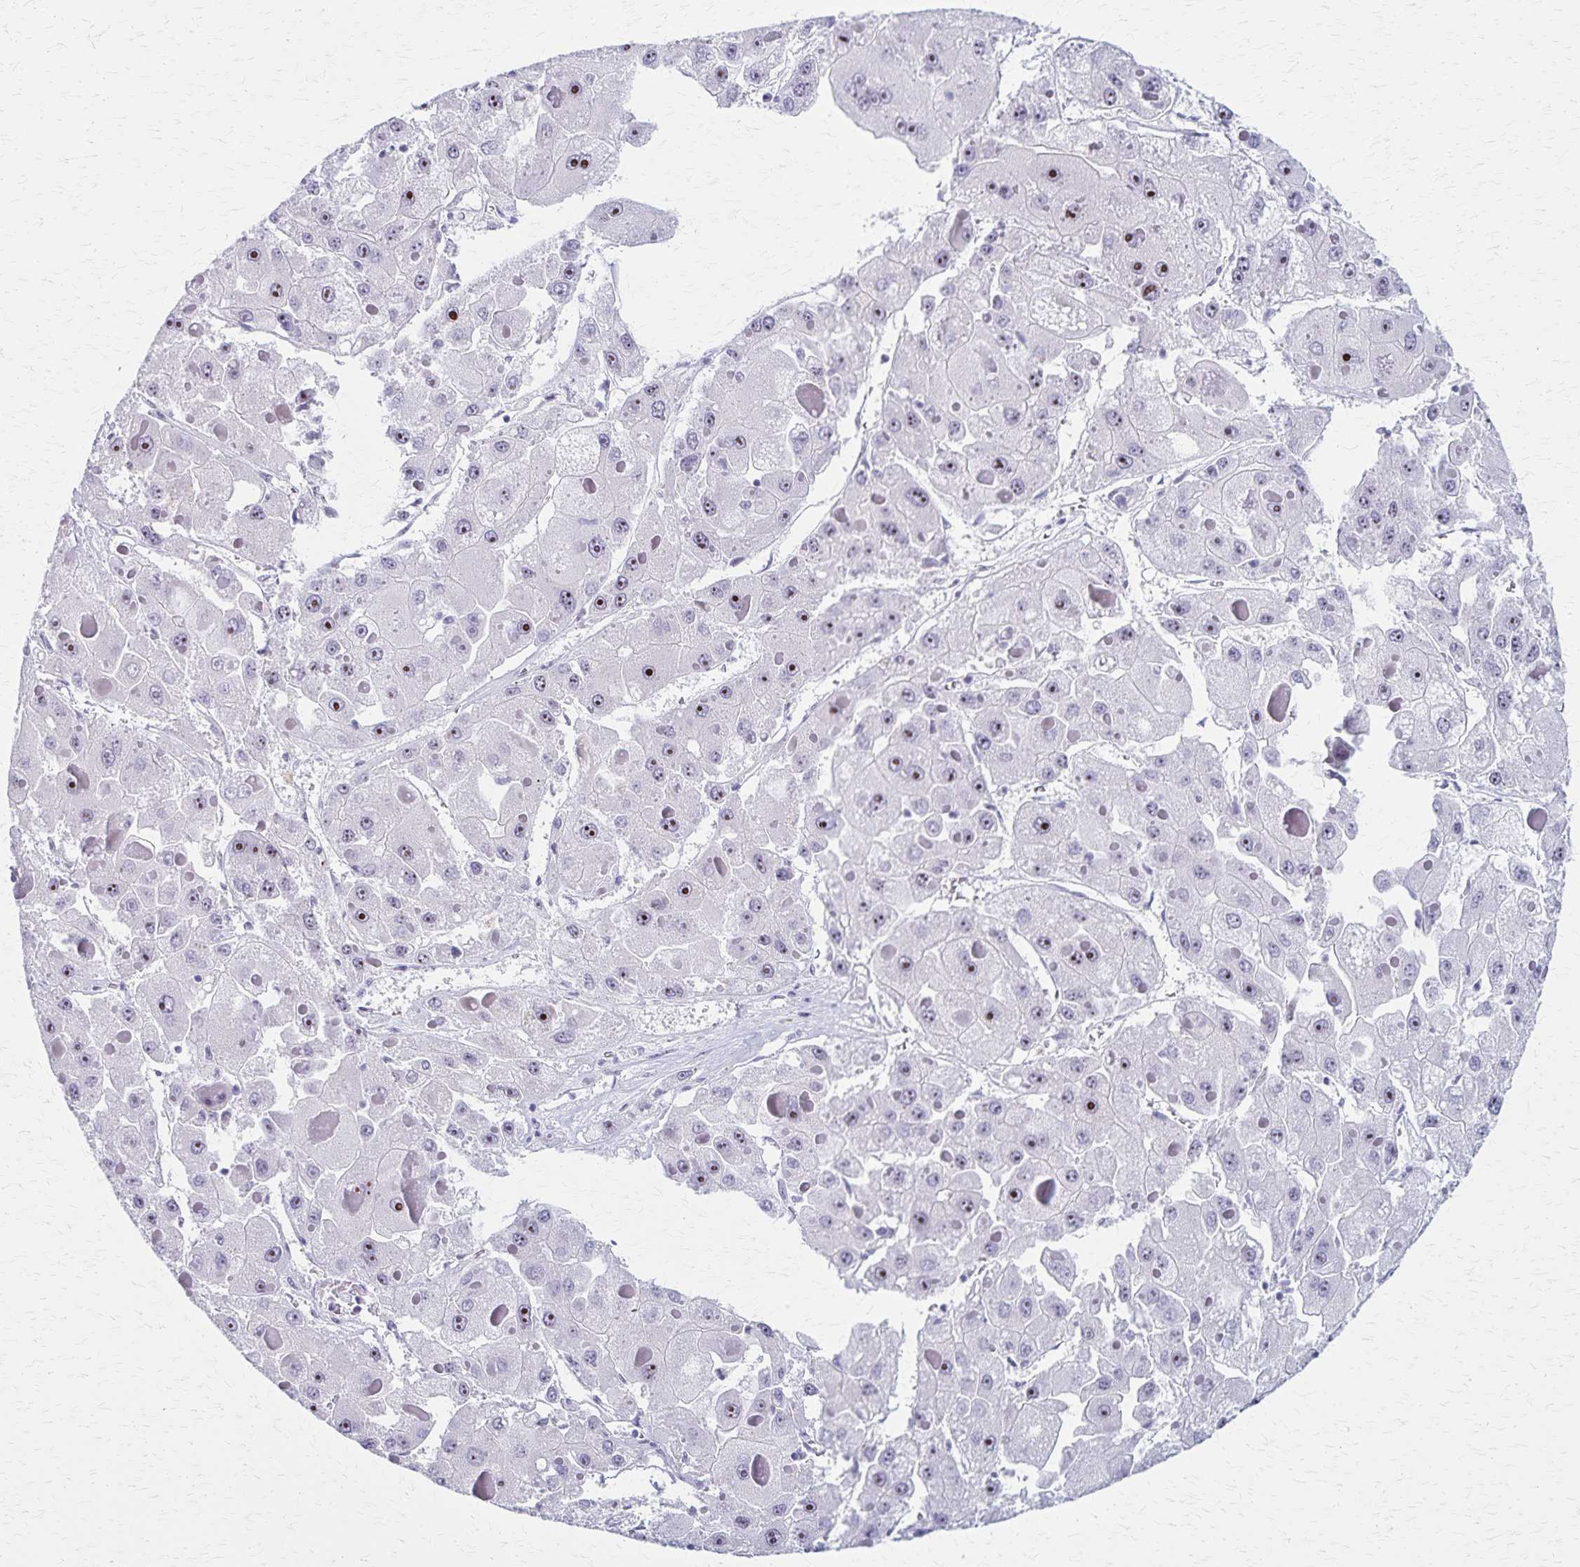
{"staining": {"intensity": "moderate", "quantity": "25%-75%", "location": "nuclear"}, "tissue": "liver cancer", "cell_type": "Tumor cells", "image_type": "cancer", "snomed": [{"axis": "morphology", "description": "Carcinoma, Hepatocellular, NOS"}, {"axis": "topography", "description": "Liver"}], "caption": "Immunohistochemical staining of liver cancer (hepatocellular carcinoma) displays moderate nuclear protein expression in approximately 25%-75% of tumor cells. (IHC, brightfield microscopy, high magnification).", "gene": "DLK2", "patient": {"sex": "female", "age": 73}}